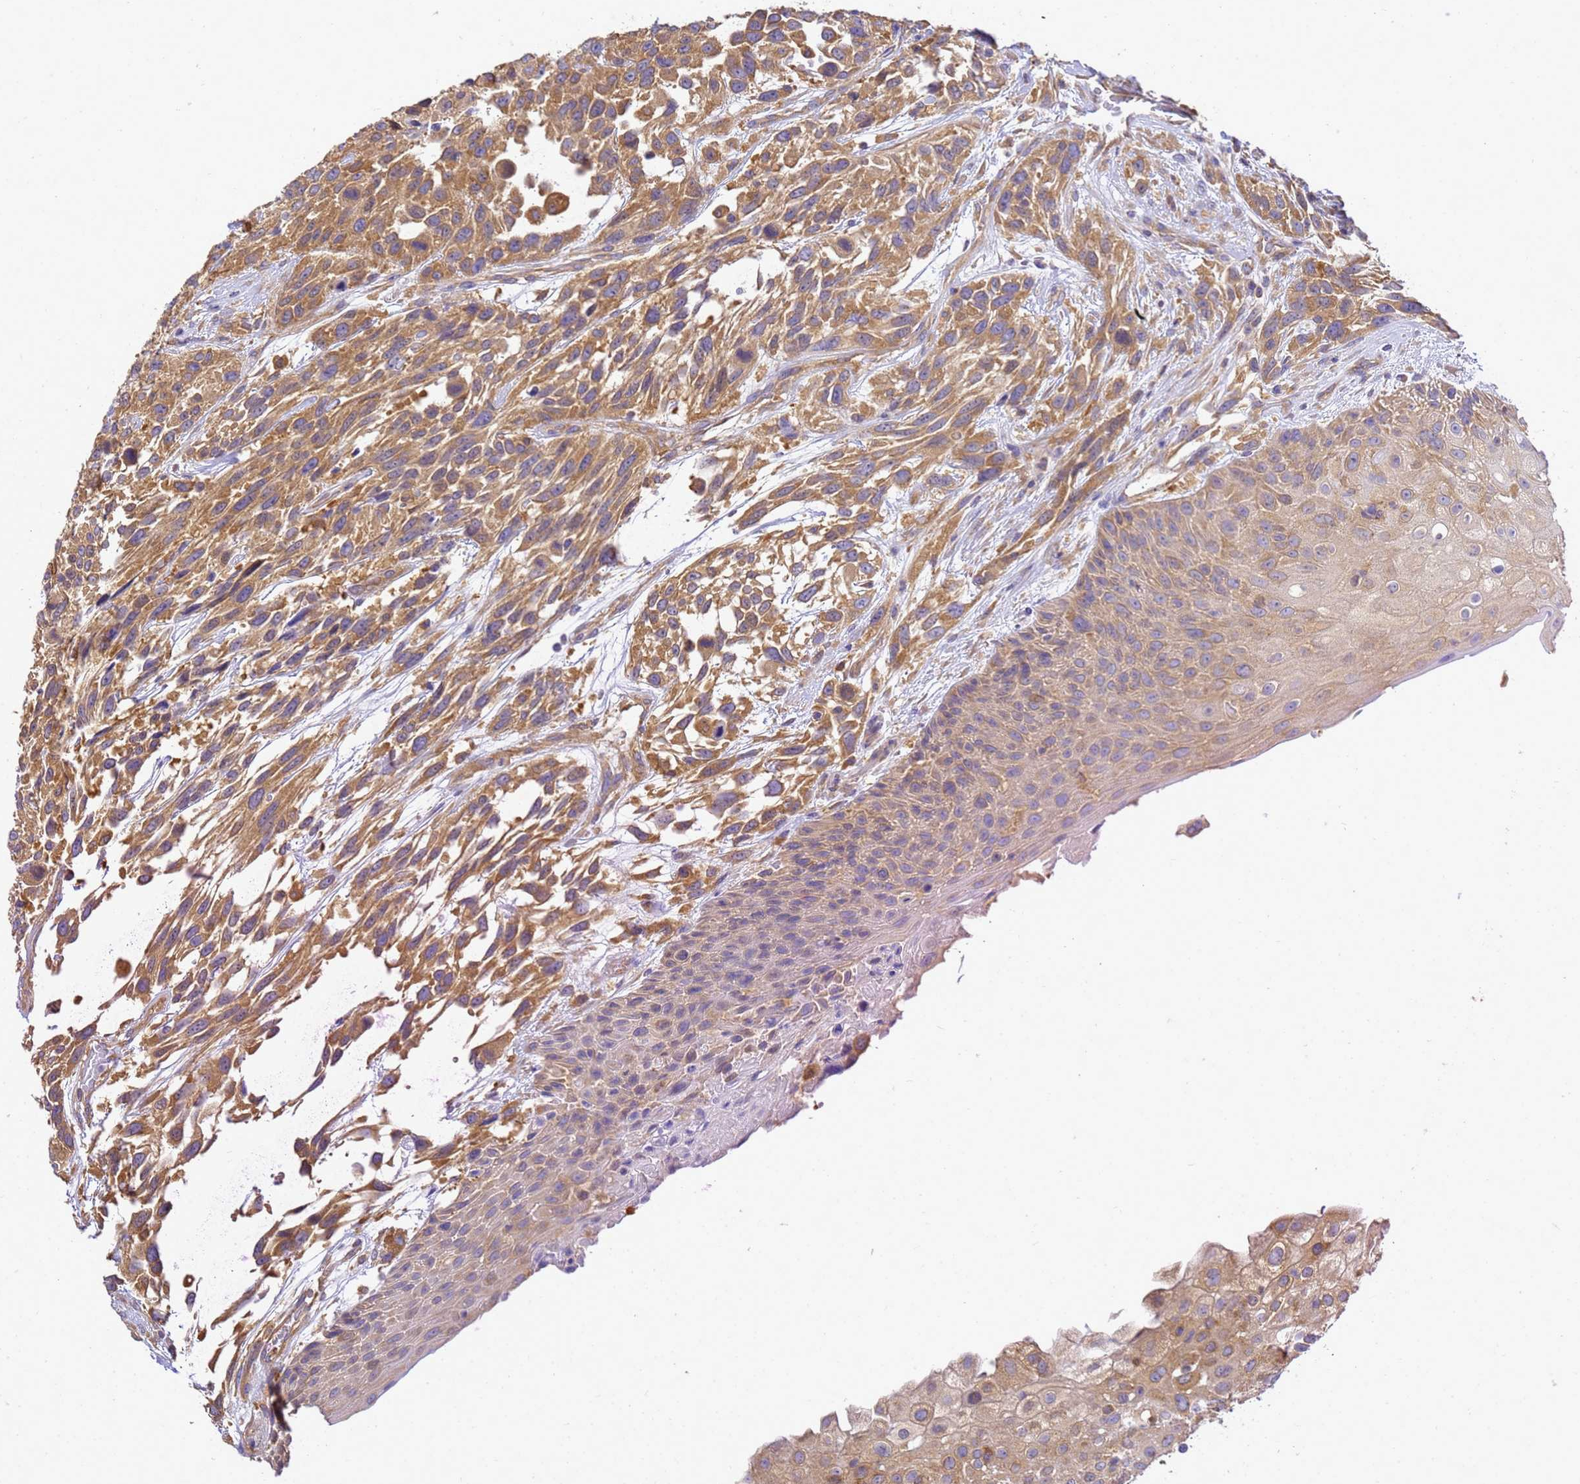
{"staining": {"intensity": "moderate", "quantity": ">75%", "location": "cytoplasmic/membranous"}, "tissue": "urothelial cancer", "cell_type": "Tumor cells", "image_type": "cancer", "snomed": [{"axis": "morphology", "description": "Urothelial carcinoma, High grade"}, {"axis": "topography", "description": "Urinary bladder"}], "caption": "The histopathology image displays staining of urothelial carcinoma (high-grade), revealing moderate cytoplasmic/membranous protein staining (brown color) within tumor cells. (Stains: DAB in brown, nuclei in blue, Microscopy: brightfield microscopy at high magnification).", "gene": "NARS1", "patient": {"sex": "female", "age": 70}}